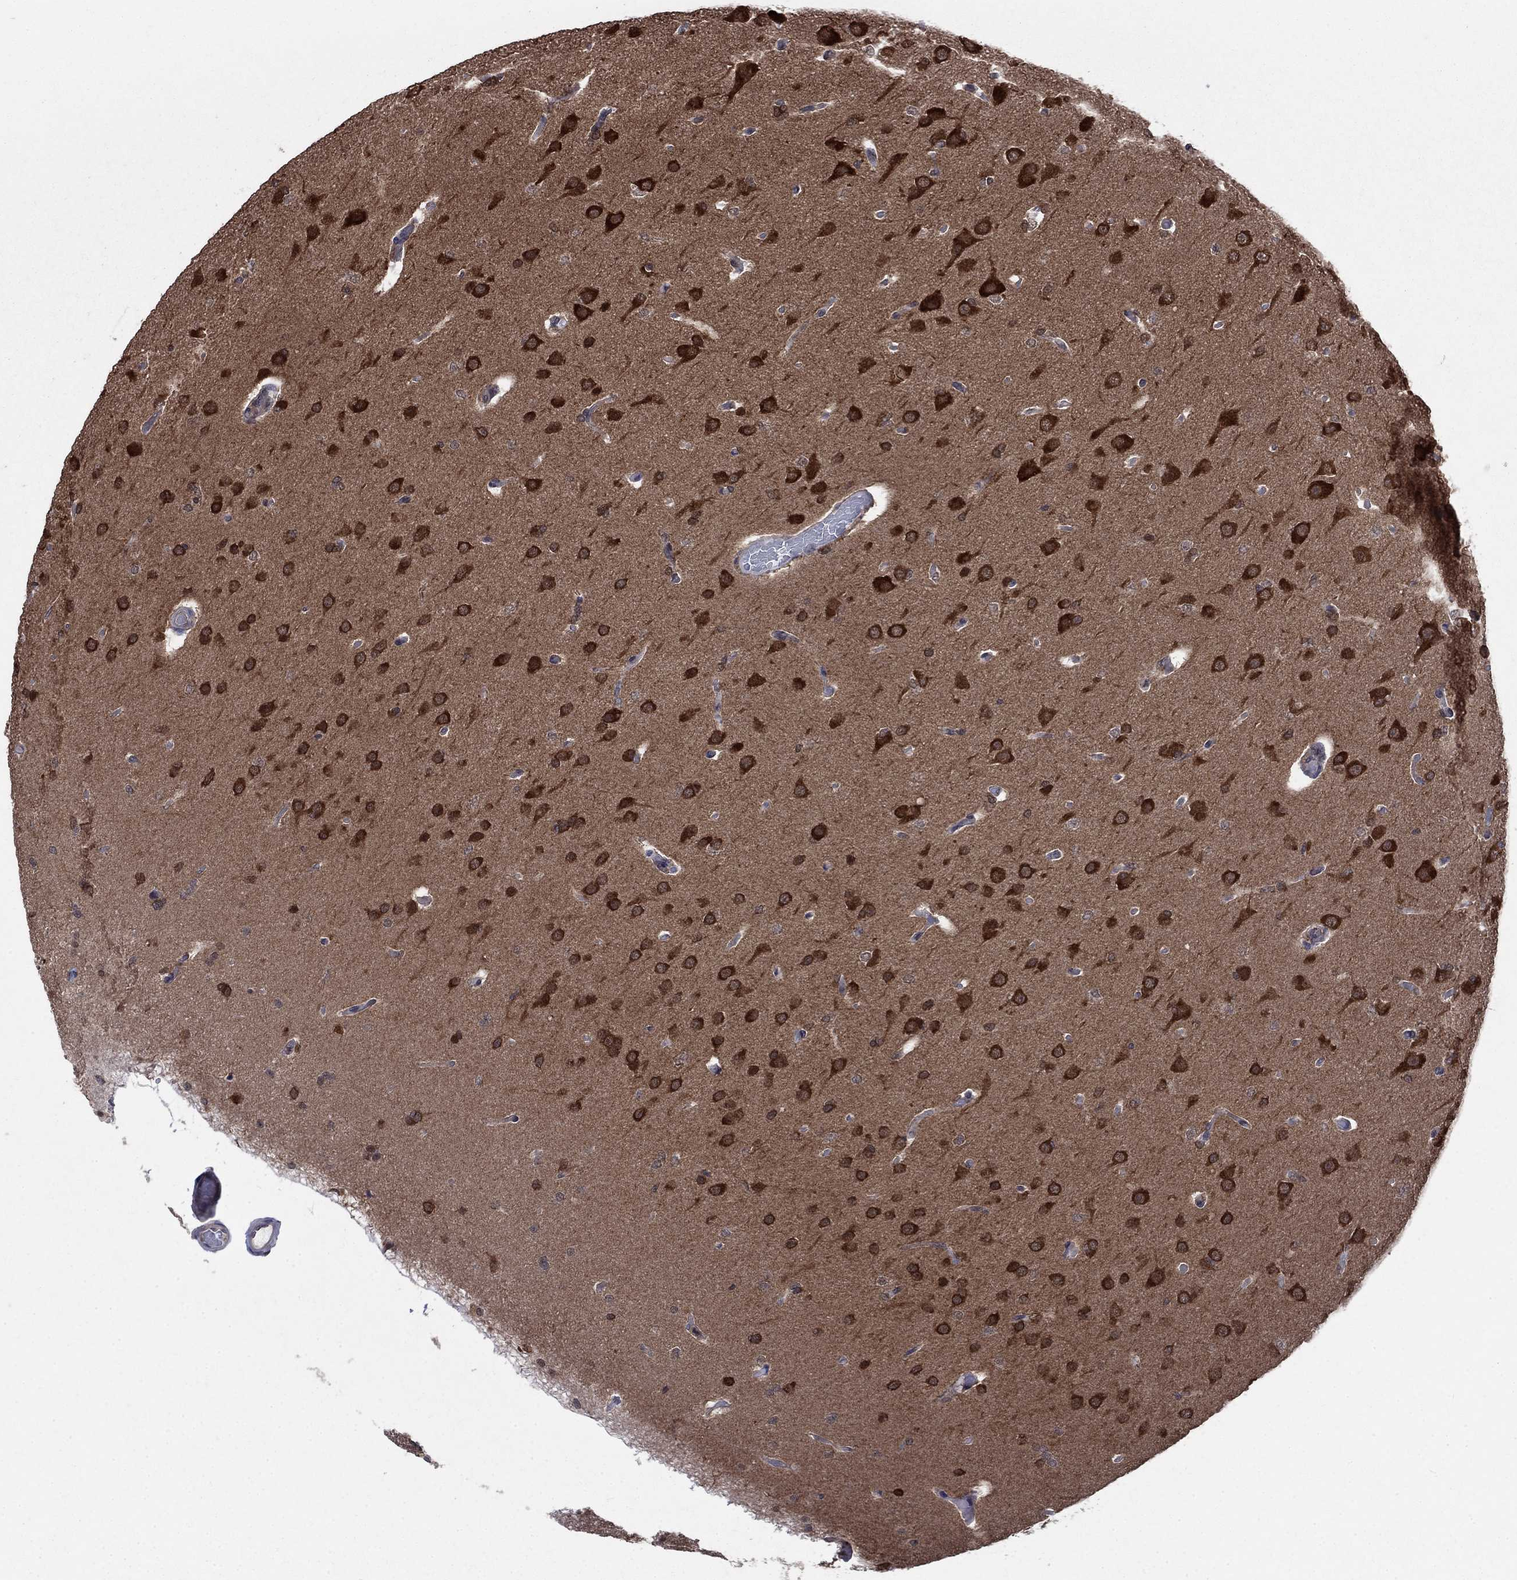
{"staining": {"intensity": "strong", "quantity": ">75%", "location": "cytoplasmic/membranous"}, "tissue": "glioma", "cell_type": "Tumor cells", "image_type": "cancer", "snomed": [{"axis": "morphology", "description": "Glioma, malignant, Low grade"}, {"axis": "topography", "description": "Brain"}], "caption": "Protein analysis of glioma tissue exhibits strong cytoplasmic/membranous positivity in about >75% of tumor cells.", "gene": "CACYBP", "patient": {"sex": "male", "age": 41}}